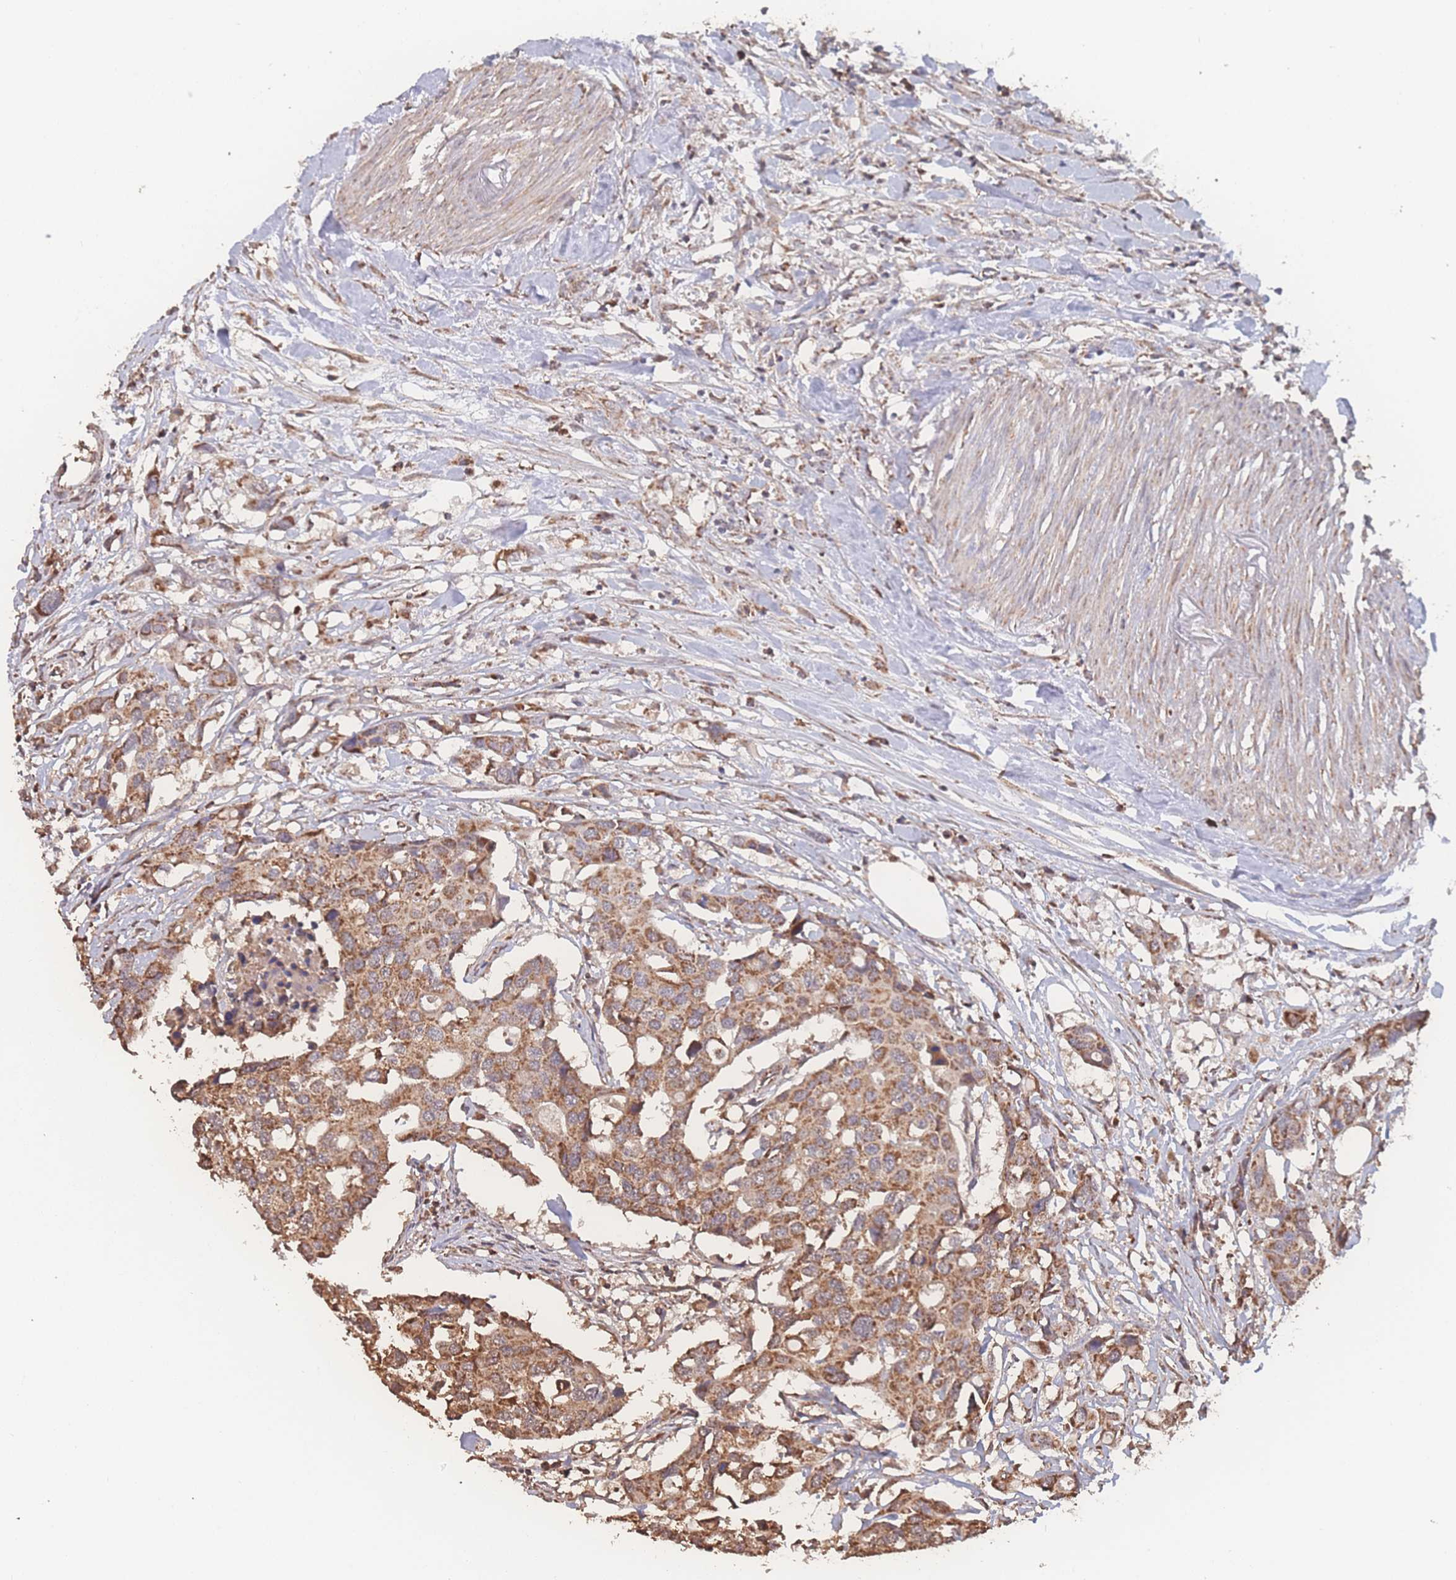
{"staining": {"intensity": "moderate", "quantity": ">75%", "location": "cytoplasmic/membranous"}, "tissue": "colorectal cancer", "cell_type": "Tumor cells", "image_type": "cancer", "snomed": [{"axis": "morphology", "description": "Adenocarcinoma, NOS"}, {"axis": "topography", "description": "Colon"}], "caption": "Moderate cytoplasmic/membranous expression for a protein is identified in about >75% of tumor cells of colorectal adenocarcinoma using immunohistochemistry (IHC).", "gene": "SGSM3", "patient": {"sex": "male", "age": 77}}